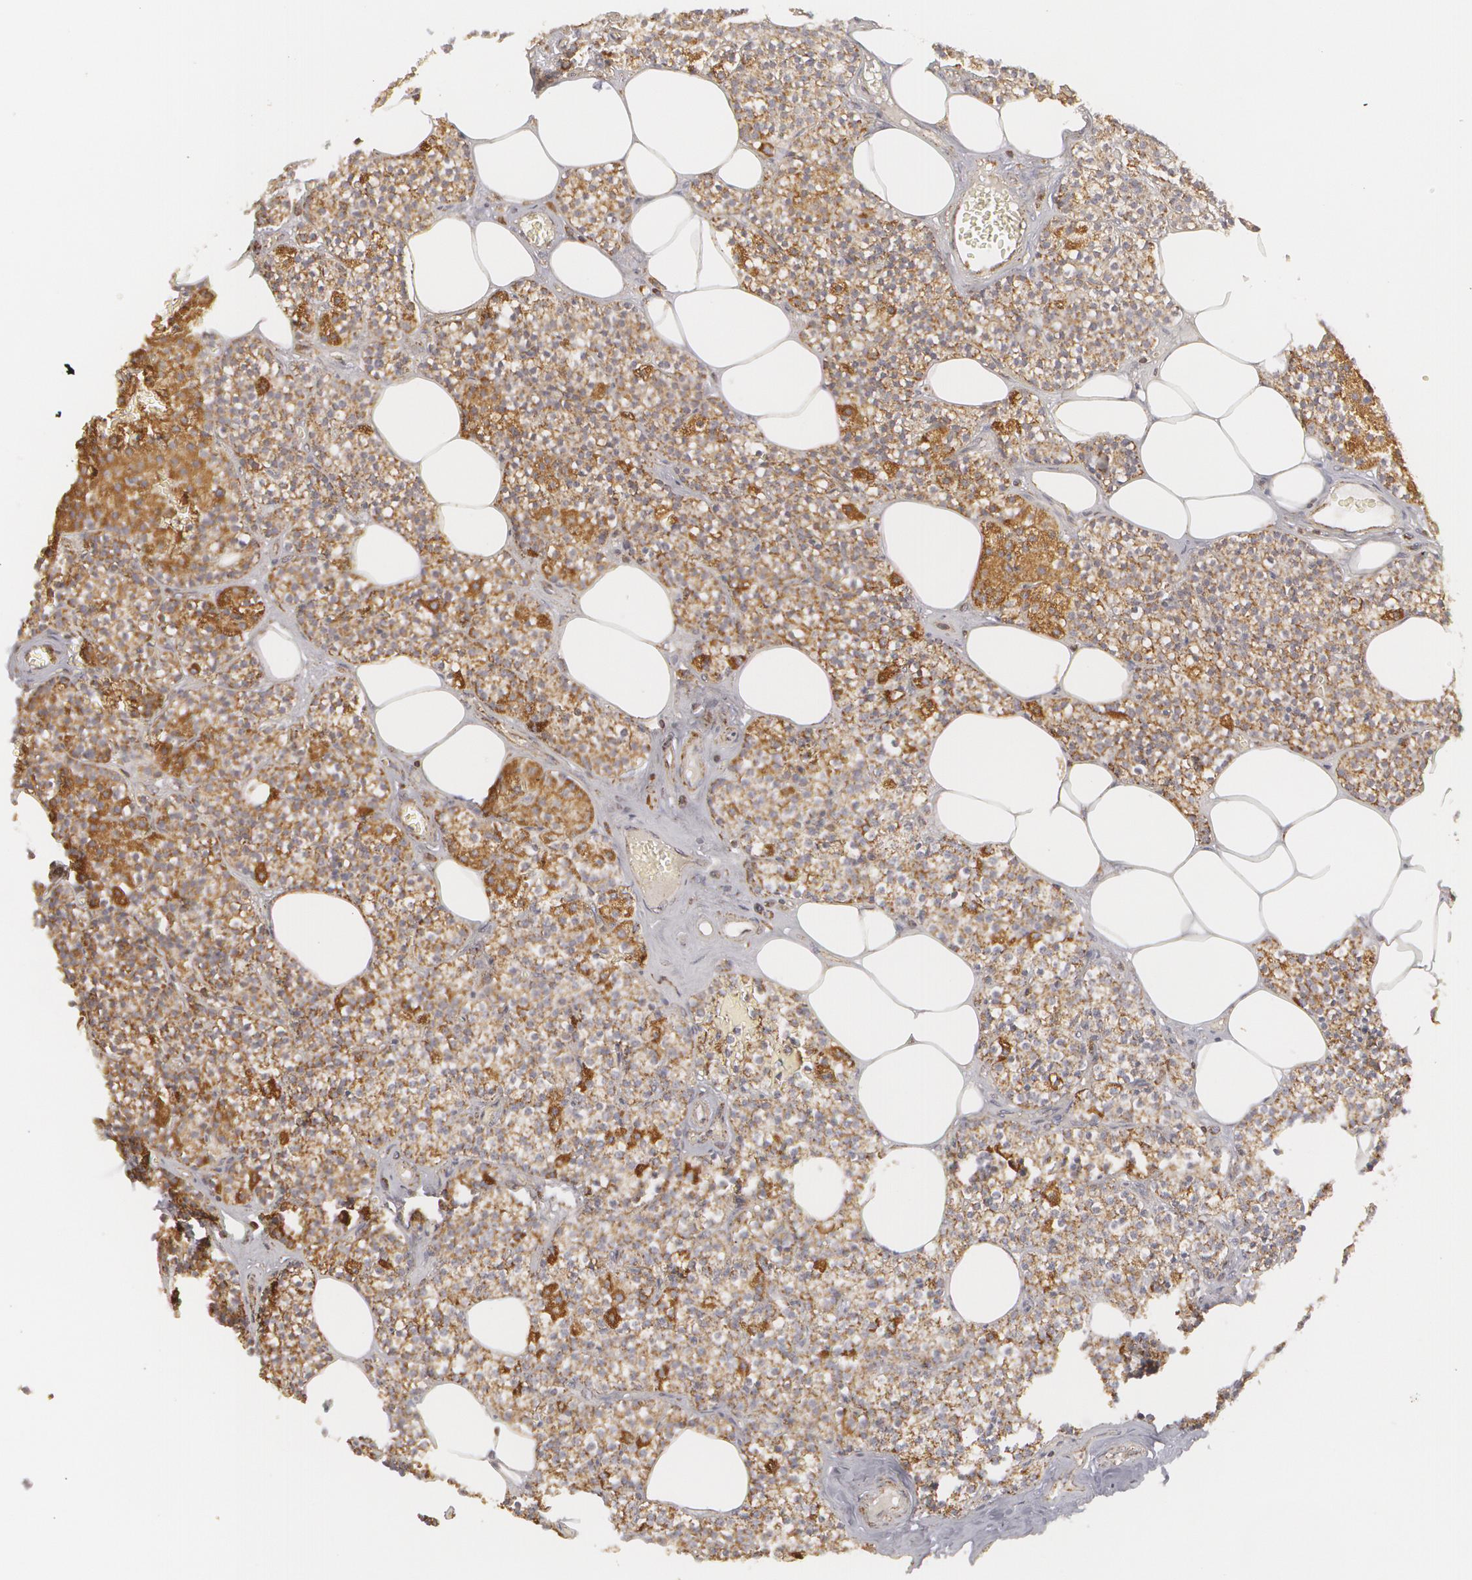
{"staining": {"intensity": "moderate", "quantity": ">75%", "location": "nuclear"}, "tissue": "parathyroid gland", "cell_type": "Glandular cells", "image_type": "normal", "snomed": [{"axis": "morphology", "description": "Normal tissue, NOS"}, {"axis": "topography", "description": "Parathyroid gland"}], "caption": "The micrograph shows immunohistochemical staining of benign parathyroid gland. There is moderate nuclear staining is appreciated in about >75% of glandular cells. The protein is stained brown, and the nuclei are stained in blue (DAB (3,3'-diaminobenzidine) IHC with brightfield microscopy, high magnification).", "gene": "MXD1", "patient": {"sex": "male", "age": 51}}